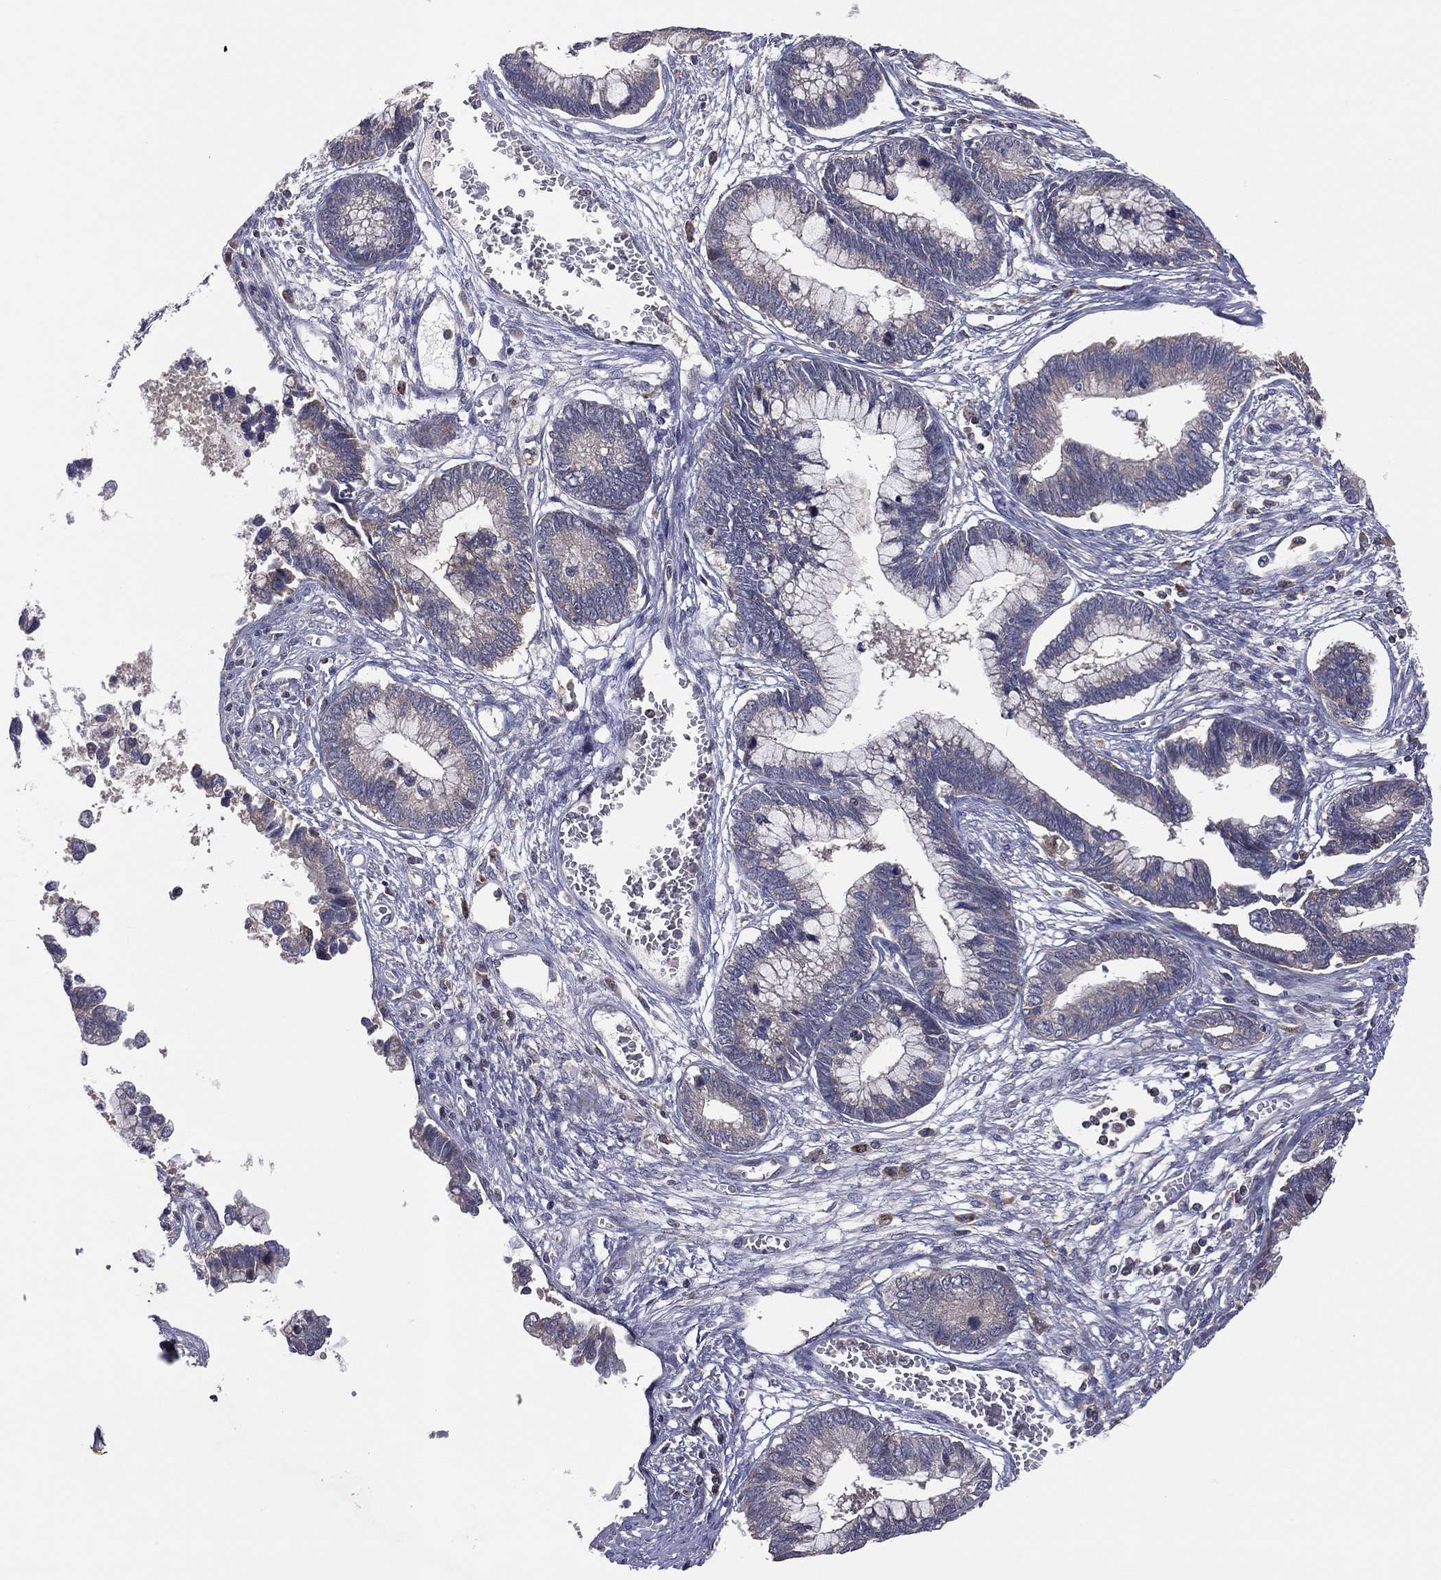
{"staining": {"intensity": "weak", "quantity": "<25%", "location": "cytoplasmic/membranous"}, "tissue": "cervical cancer", "cell_type": "Tumor cells", "image_type": "cancer", "snomed": [{"axis": "morphology", "description": "Adenocarcinoma, NOS"}, {"axis": "topography", "description": "Cervix"}], "caption": "A high-resolution photomicrograph shows IHC staining of cervical cancer, which shows no significant positivity in tumor cells.", "gene": "STARD3", "patient": {"sex": "female", "age": 44}}